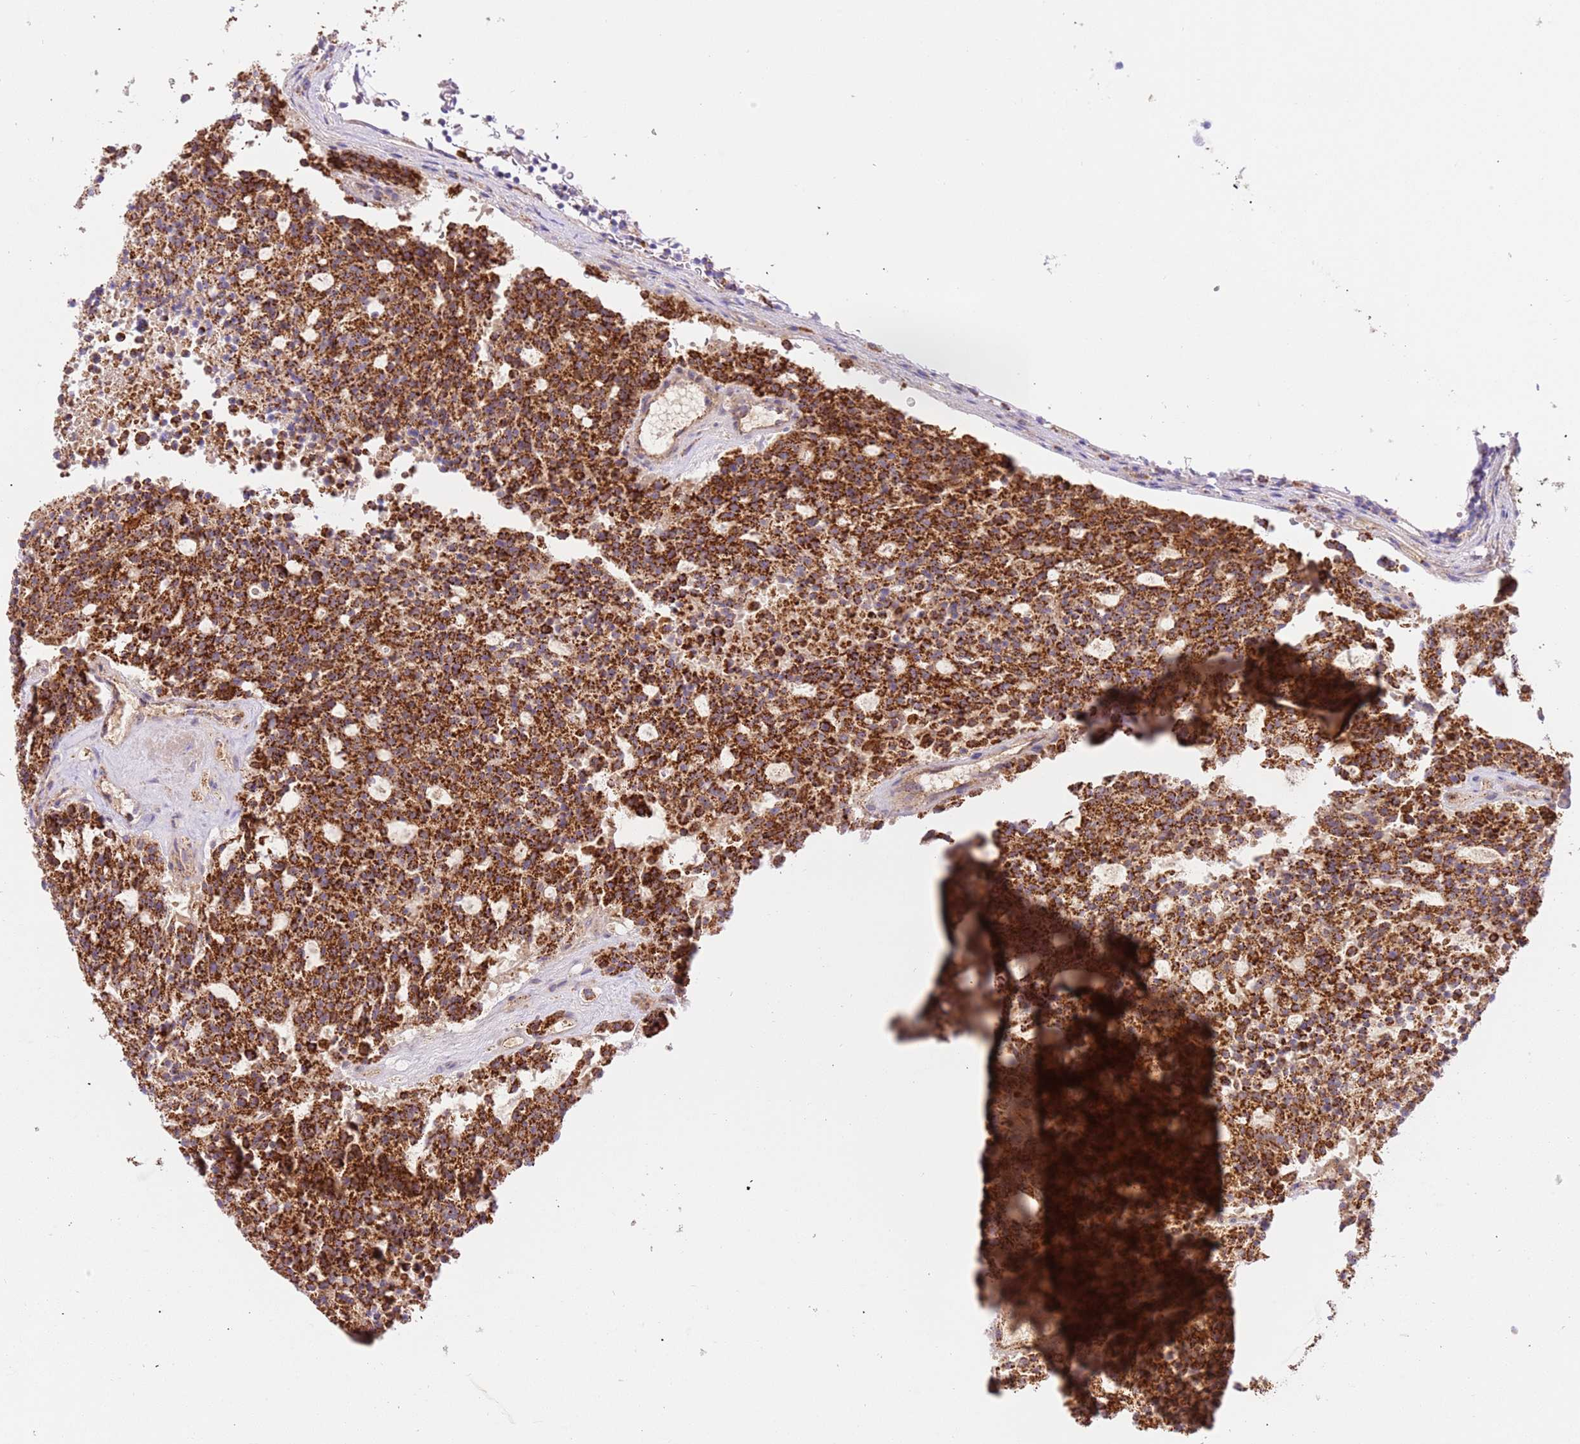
{"staining": {"intensity": "strong", "quantity": ">75%", "location": "cytoplasmic/membranous"}, "tissue": "carcinoid", "cell_type": "Tumor cells", "image_type": "cancer", "snomed": [{"axis": "morphology", "description": "Carcinoid, malignant, NOS"}, {"axis": "topography", "description": "Pancreas"}], "caption": "Strong cytoplasmic/membranous positivity for a protein is present in about >75% of tumor cells of malignant carcinoid using immunohistochemistry.", "gene": "ZBTB39", "patient": {"sex": "female", "age": 54}}